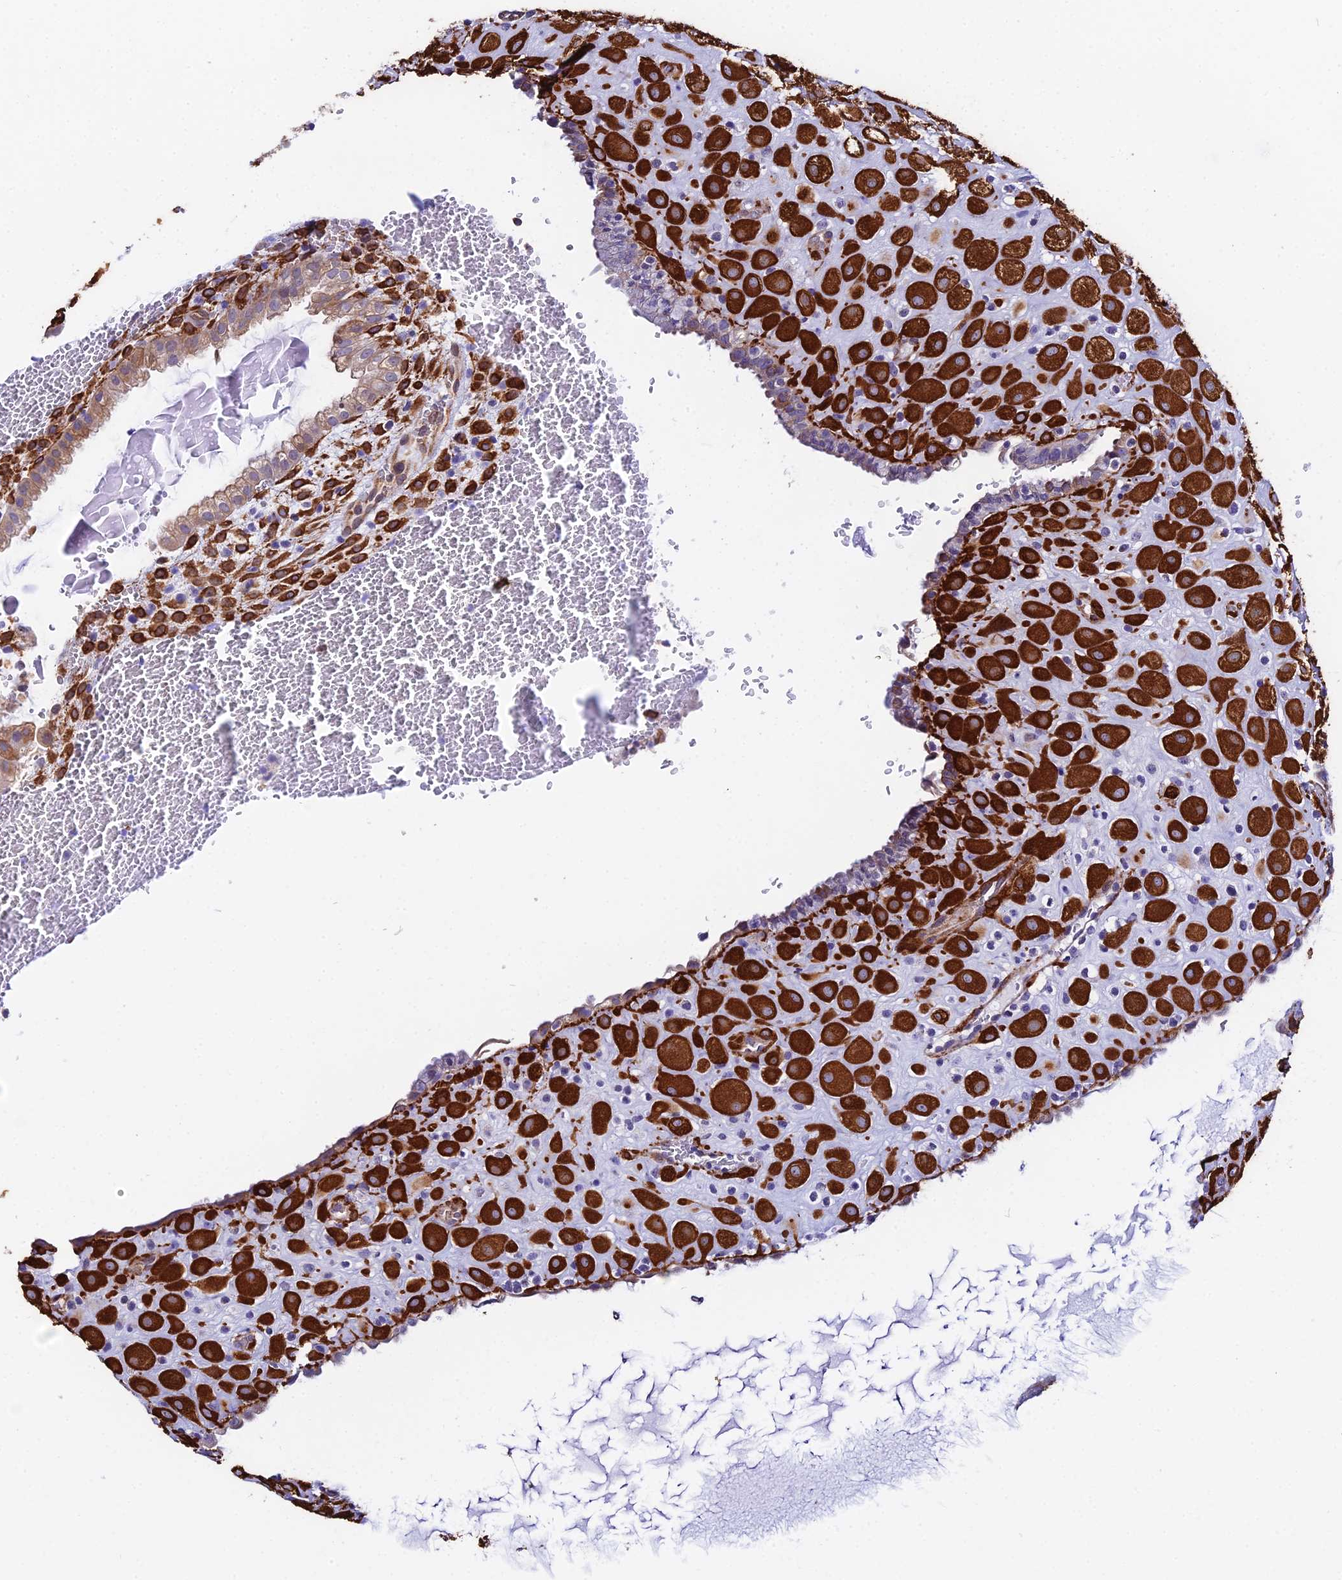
{"staining": {"intensity": "strong", "quantity": ">75%", "location": "cytoplasmic/membranous"}, "tissue": "placenta", "cell_type": "Decidual cells", "image_type": "normal", "snomed": [{"axis": "morphology", "description": "Normal tissue, NOS"}, {"axis": "topography", "description": "Placenta"}], "caption": "Normal placenta shows strong cytoplasmic/membranous expression in about >75% of decidual cells (IHC, brightfield microscopy, high magnification)..", "gene": "MXRA7", "patient": {"sex": "female", "age": 35}}